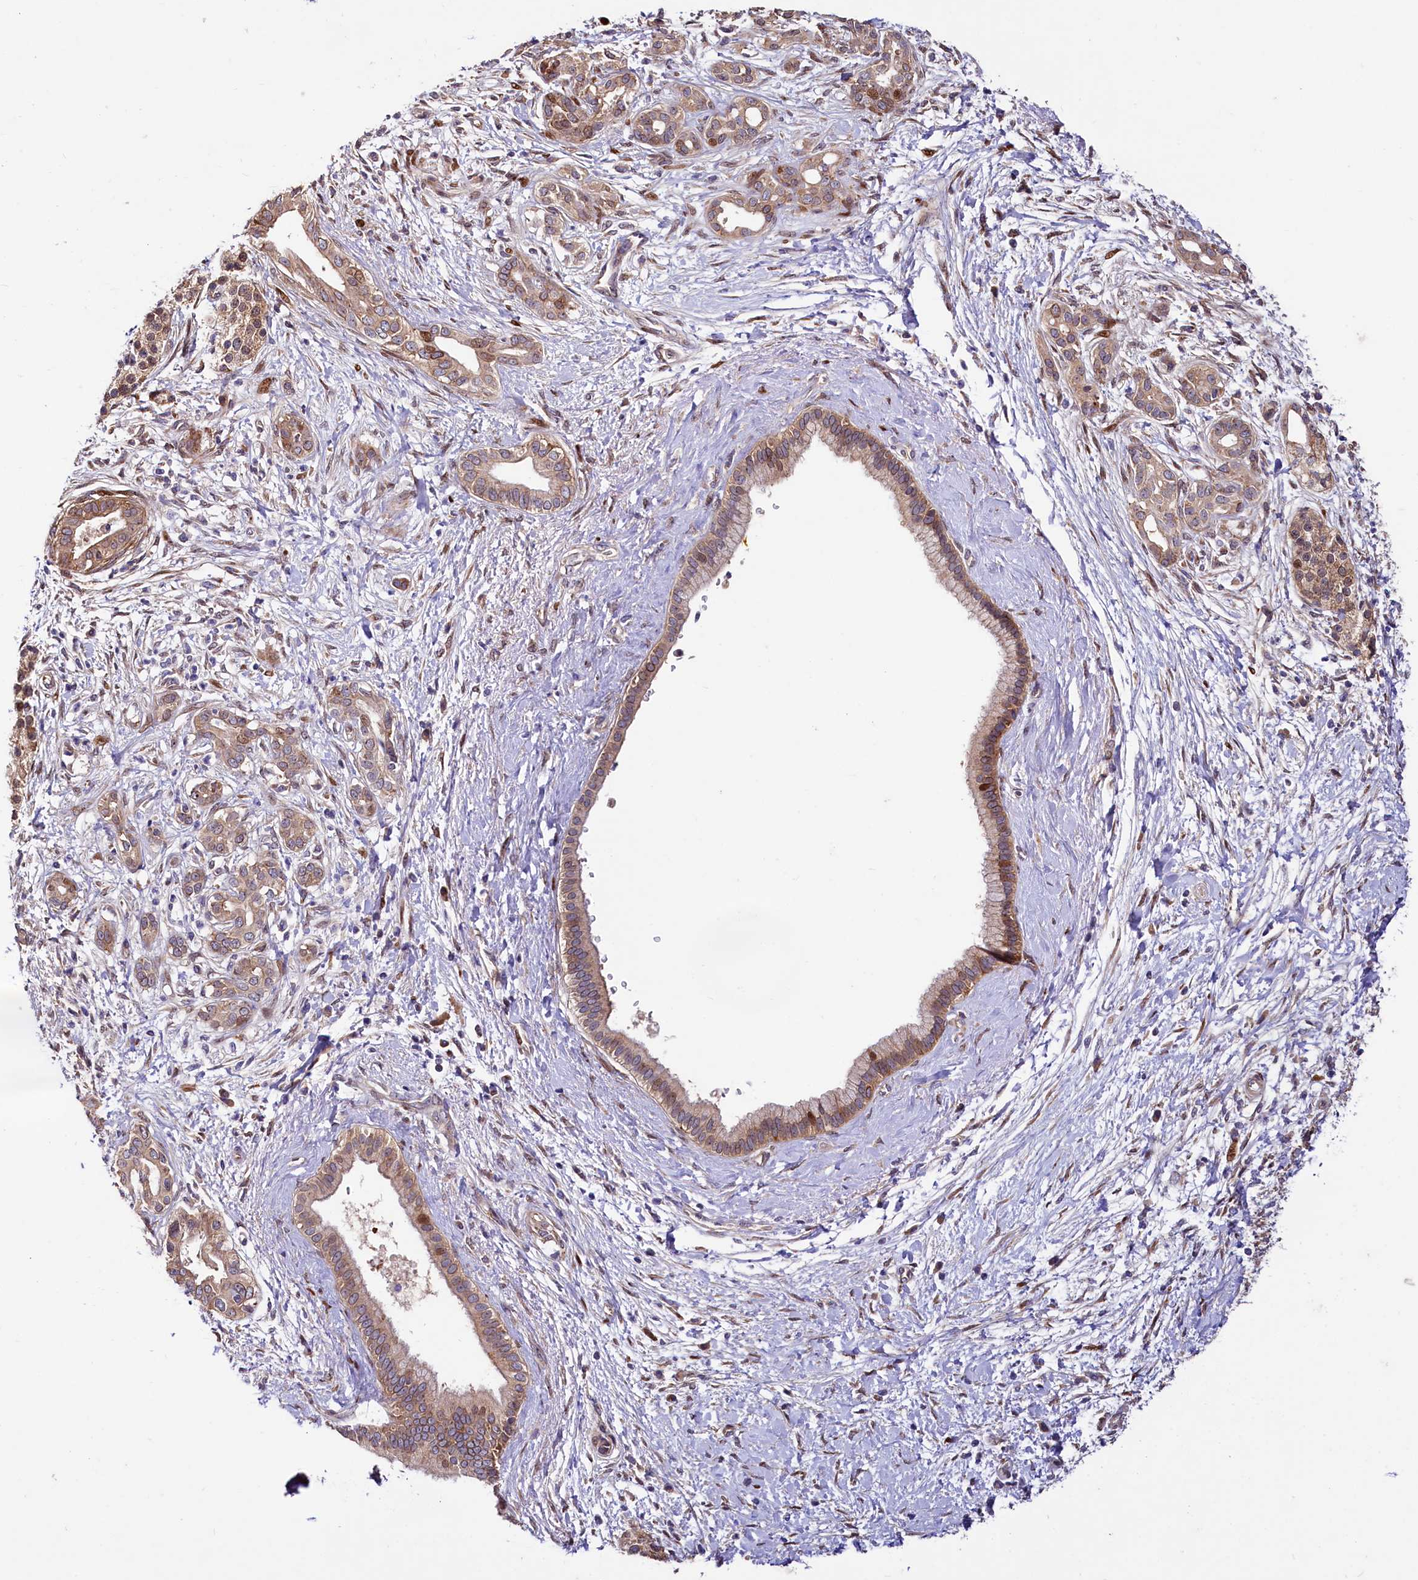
{"staining": {"intensity": "moderate", "quantity": ">75%", "location": "cytoplasmic/membranous,nuclear"}, "tissue": "pancreatic cancer", "cell_type": "Tumor cells", "image_type": "cancer", "snomed": [{"axis": "morphology", "description": "Adenocarcinoma, NOS"}, {"axis": "topography", "description": "Pancreas"}], "caption": "Immunohistochemical staining of human pancreatic cancer (adenocarcinoma) shows moderate cytoplasmic/membranous and nuclear protein positivity in approximately >75% of tumor cells. (brown staining indicates protein expression, while blue staining denotes nuclei).", "gene": "PDZRN3", "patient": {"sex": "male", "age": 58}}